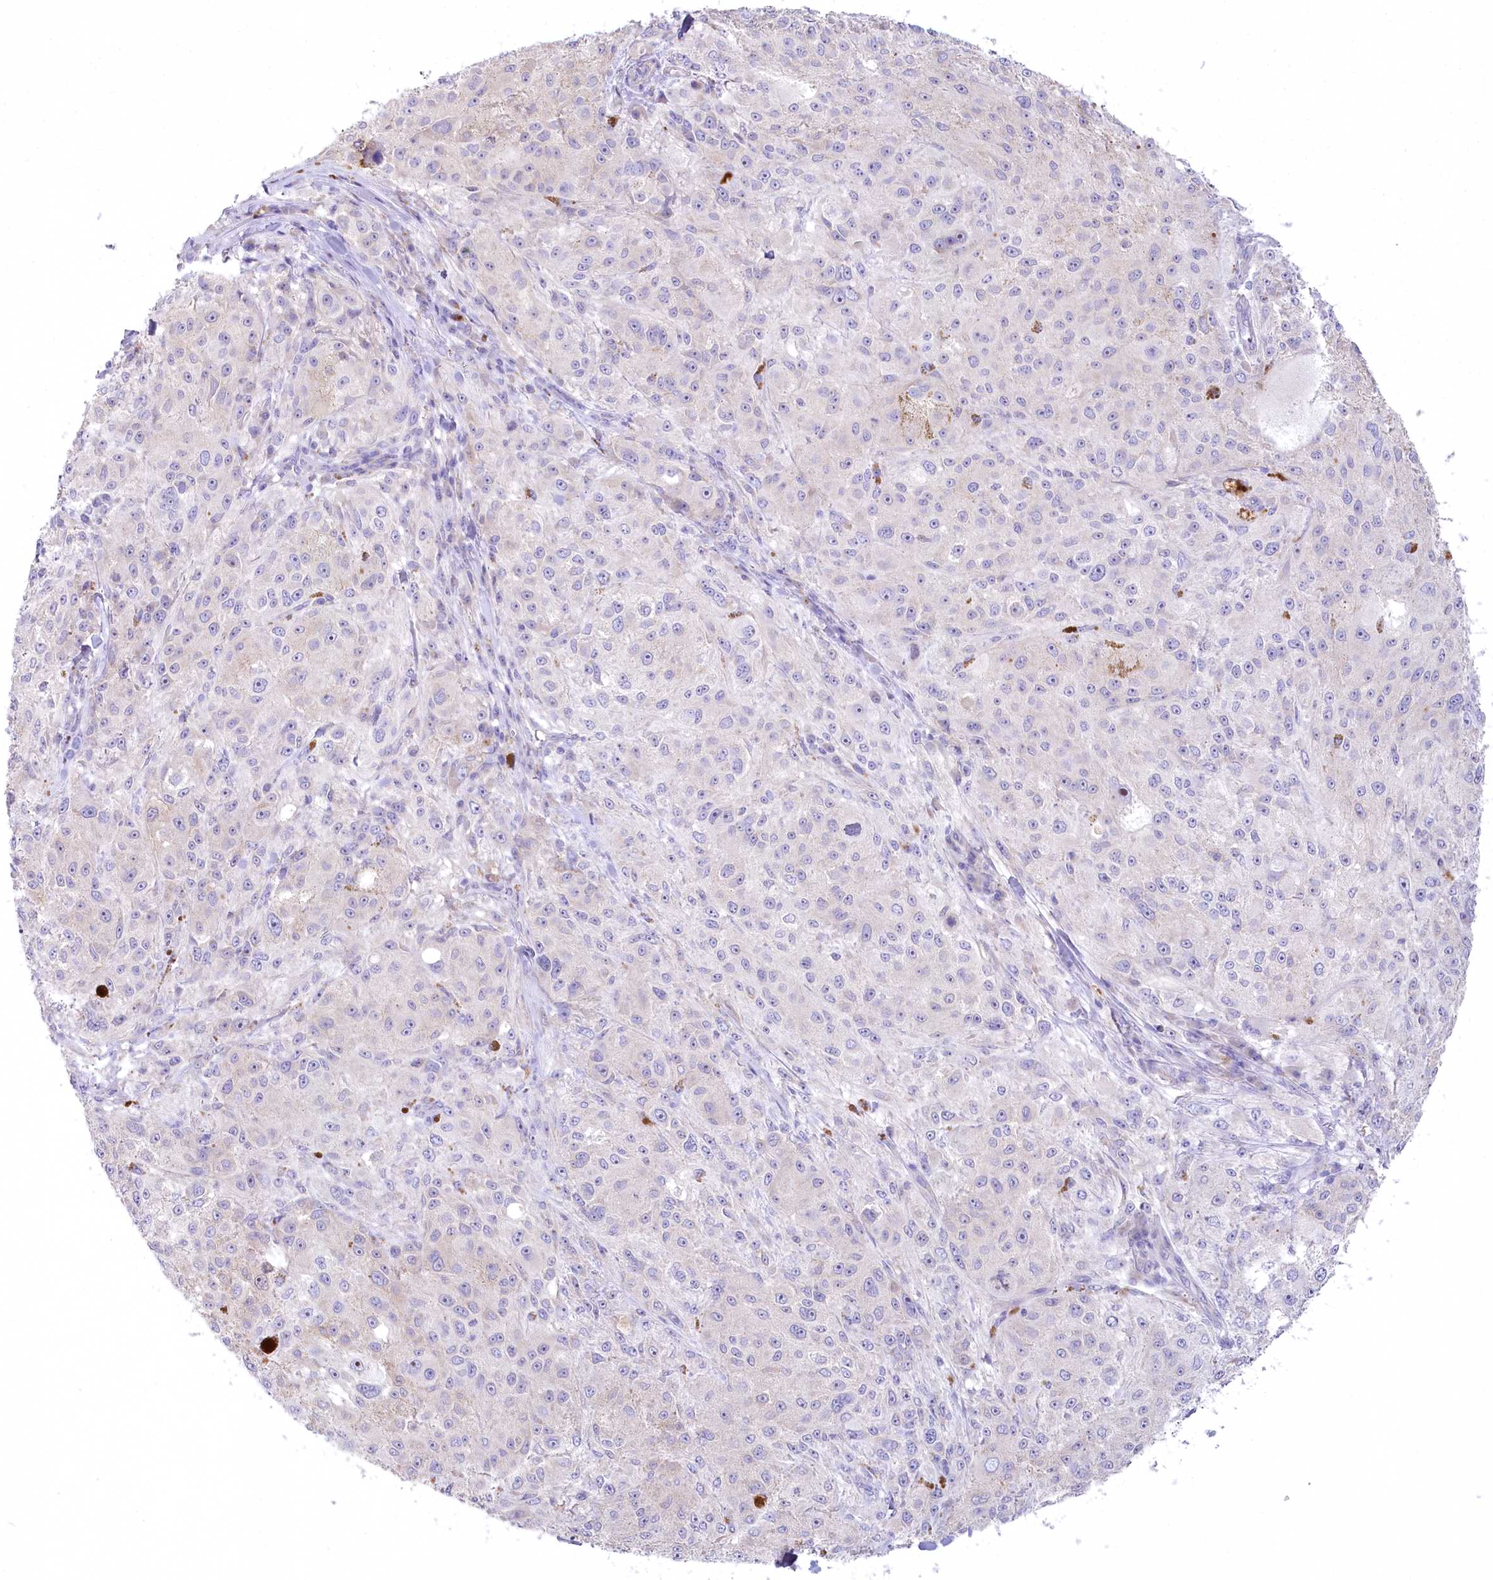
{"staining": {"intensity": "negative", "quantity": "none", "location": "none"}, "tissue": "melanoma", "cell_type": "Tumor cells", "image_type": "cancer", "snomed": [{"axis": "morphology", "description": "Necrosis, NOS"}, {"axis": "morphology", "description": "Malignant melanoma, NOS"}, {"axis": "topography", "description": "Skin"}], "caption": "Photomicrograph shows no protein positivity in tumor cells of malignant melanoma tissue.", "gene": "MYOZ1", "patient": {"sex": "female", "age": 87}}